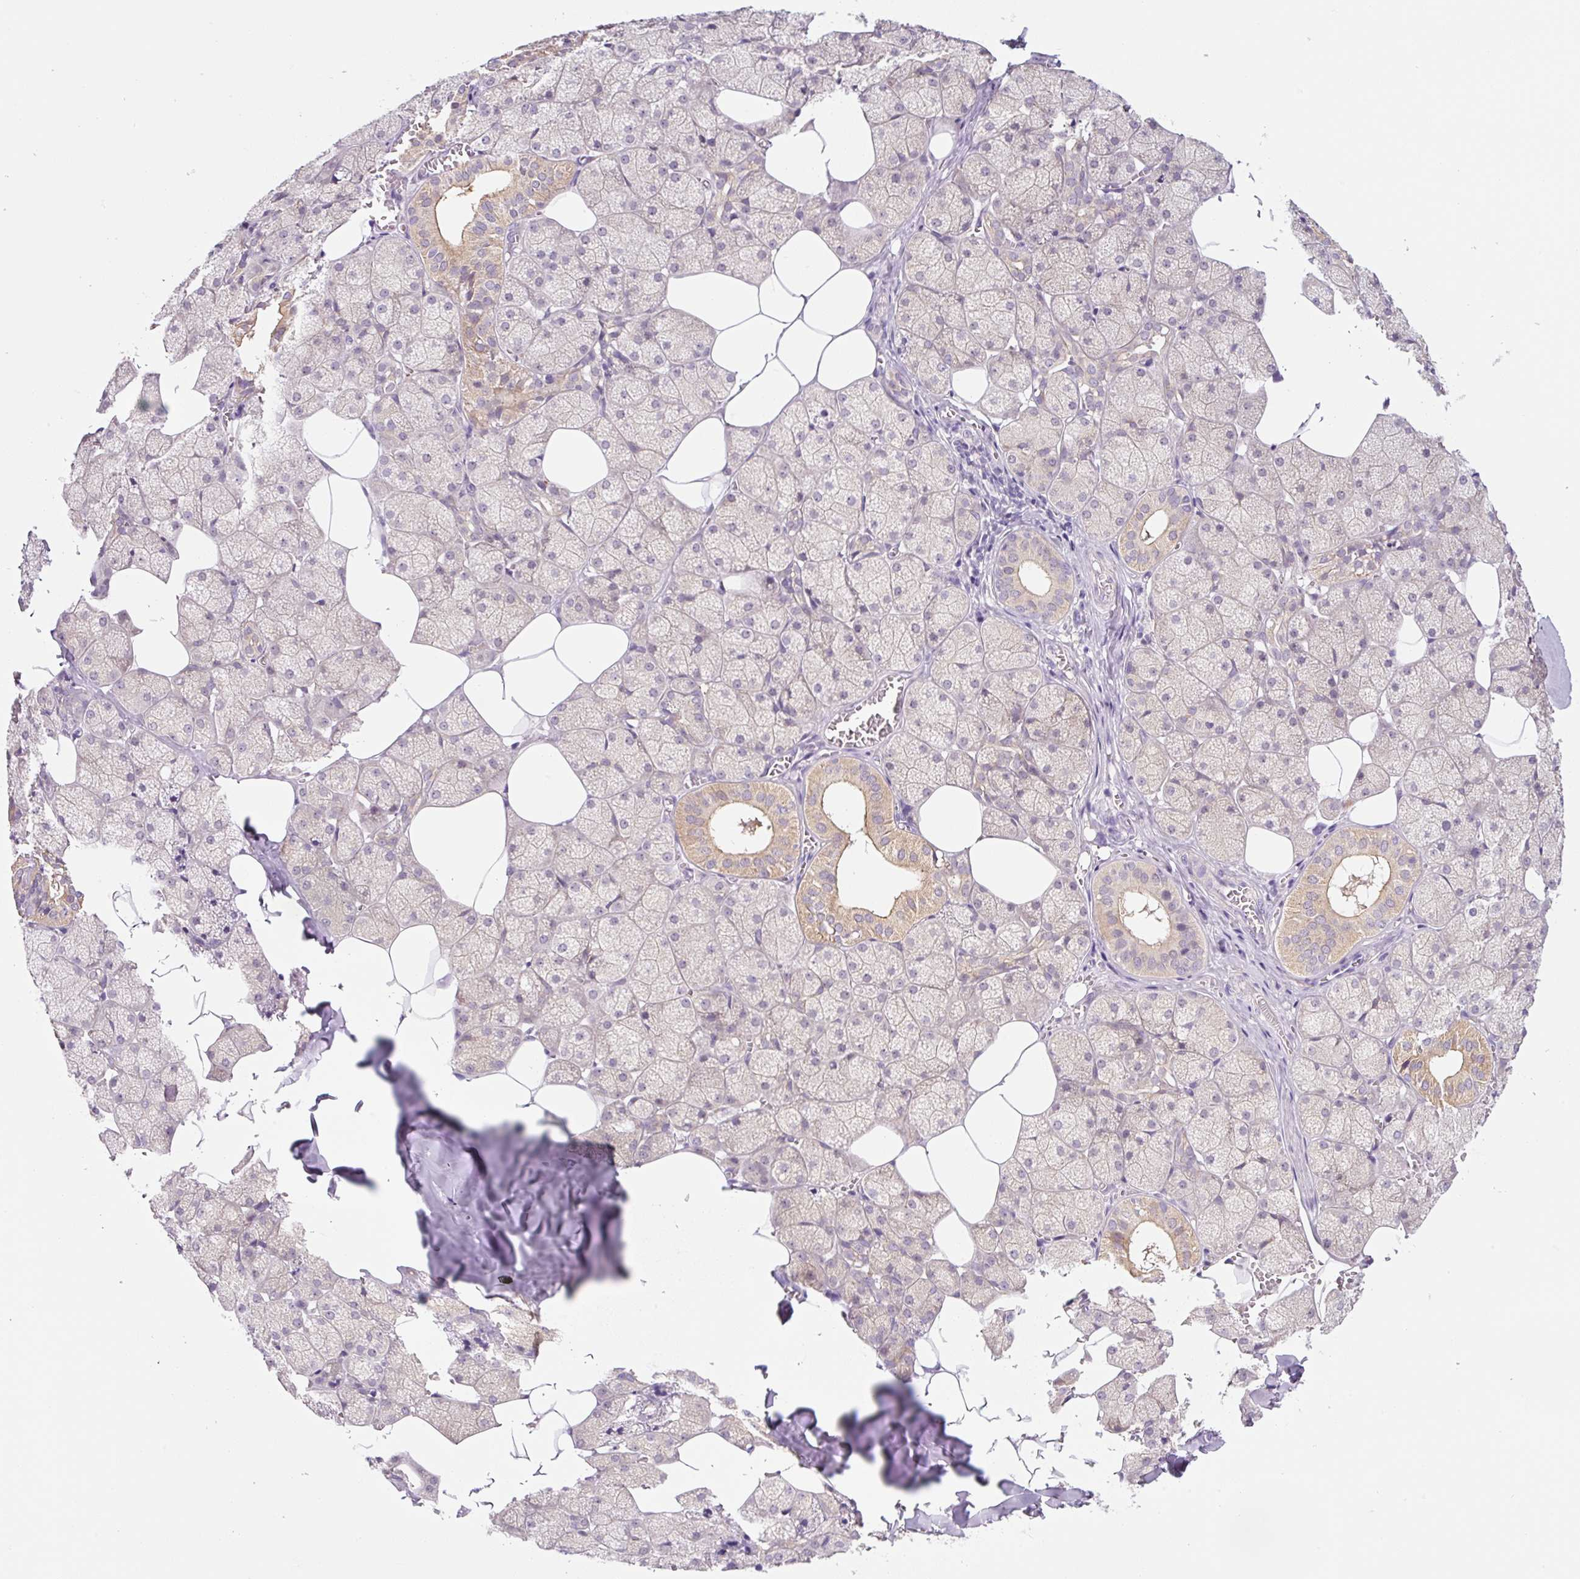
{"staining": {"intensity": "moderate", "quantity": "25%-75%", "location": "cytoplasmic/membranous"}, "tissue": "salivary gland", "cell_type": "Glandular cells", "image_type": "normal", "snomed": [{"axis": "morphology", "description": "Normal tissue, NOS"}, {"axis": "topography", "description": "Salivary gland"}, {"axis": "topography", "description": "Peripheral nerve tissue"}], "caption": "The micrograph shows immunohistochemical staining of unremarkable salivary gland. There is moderate cytoplasmic/membranous expression is present in about 25%-75% of glandular cells.", "gene": "PRKAA2", "patient": {"sex": "male", "age": 38}}